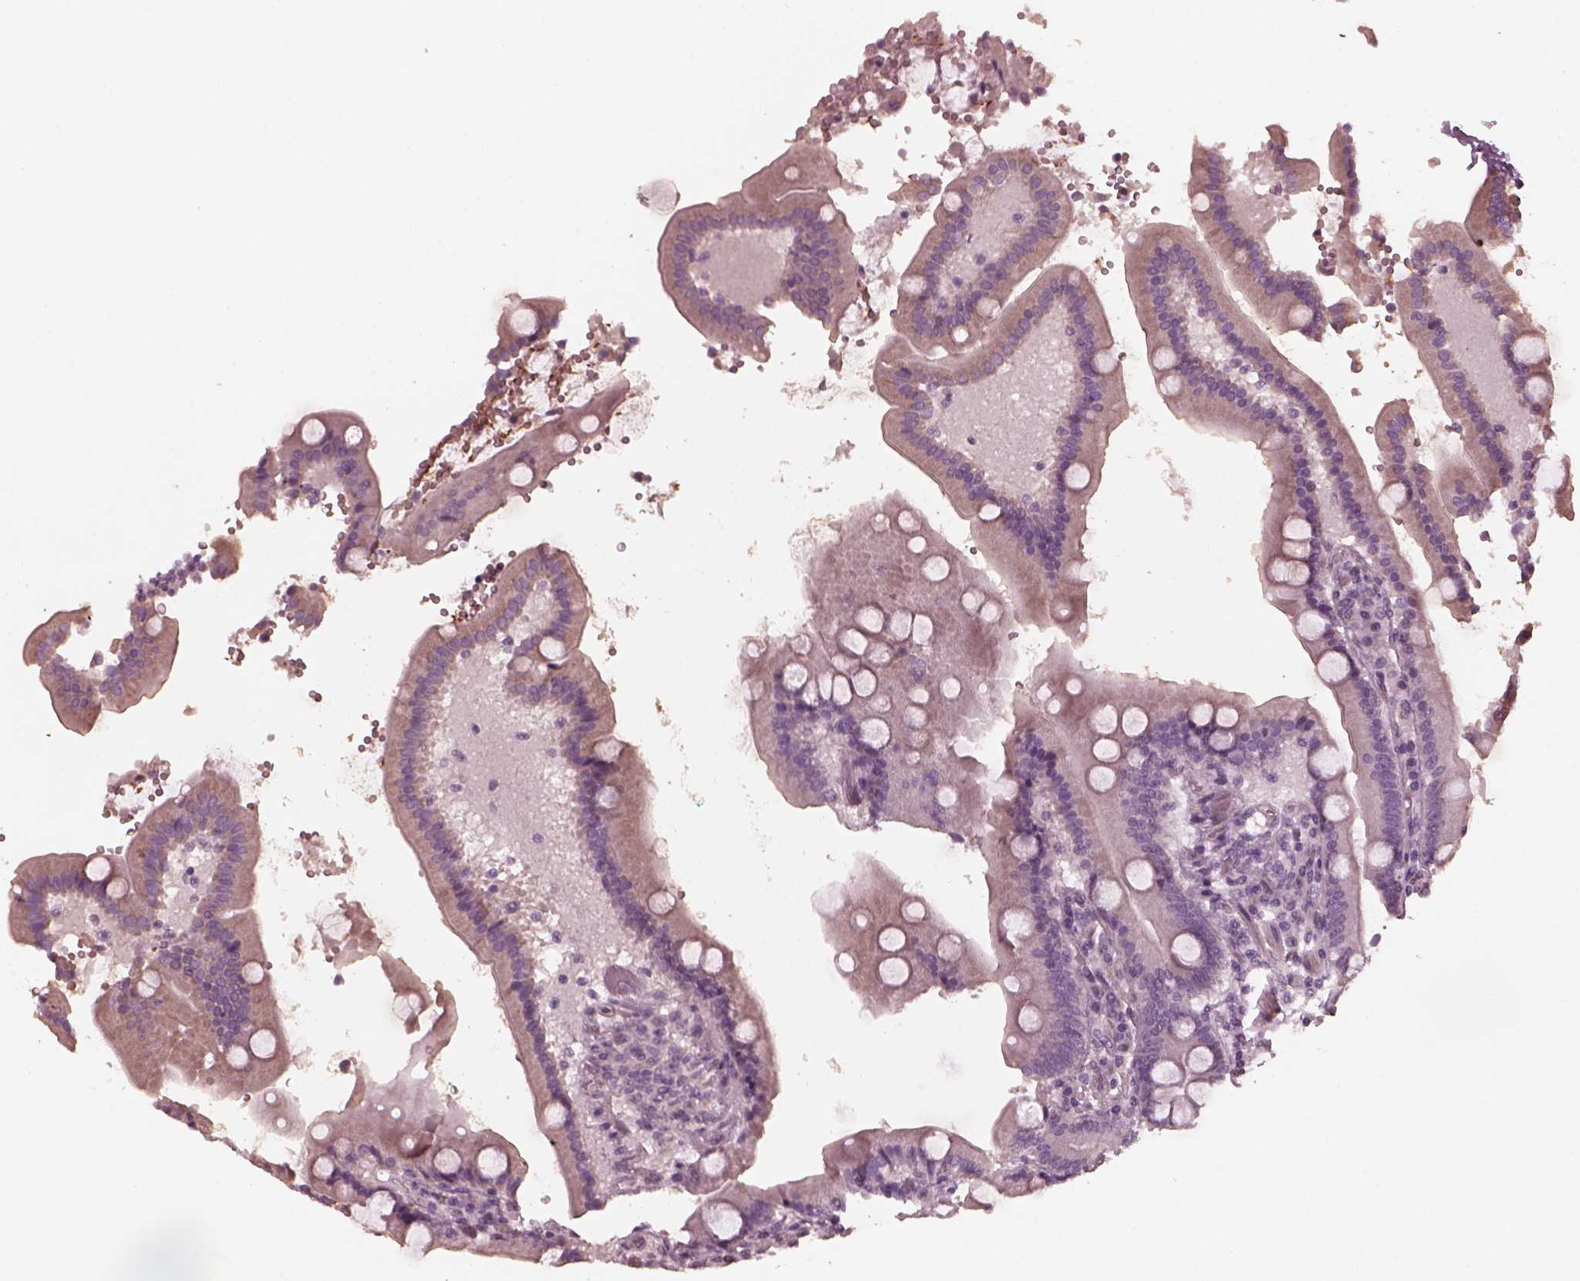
{"staining": {"intensity": "negative", "quantity": "none", "location": "none"}, "tissue": "duodenum", "cell_type": "Glandular cells", "image_type": "normal", "snomed": [{"axis": "morphology", "description": "Normal tissue, NOS"}, {"axis": "topography", "description": "Duodenum"}], "caption": "Immunohistochemistry (IHC) photomicrograph of benign duodenum: duodenum stained with DAB exhibits no significant protein staining in glandular cells. Brightfield microscopy of IHC stained with DAB (3,3'-diaminobenzidine) (brown) and hematoxylin (blue), captured at high magnification.", "gene": "KIF6", "patient": {"sex": "female", "age": 62}}